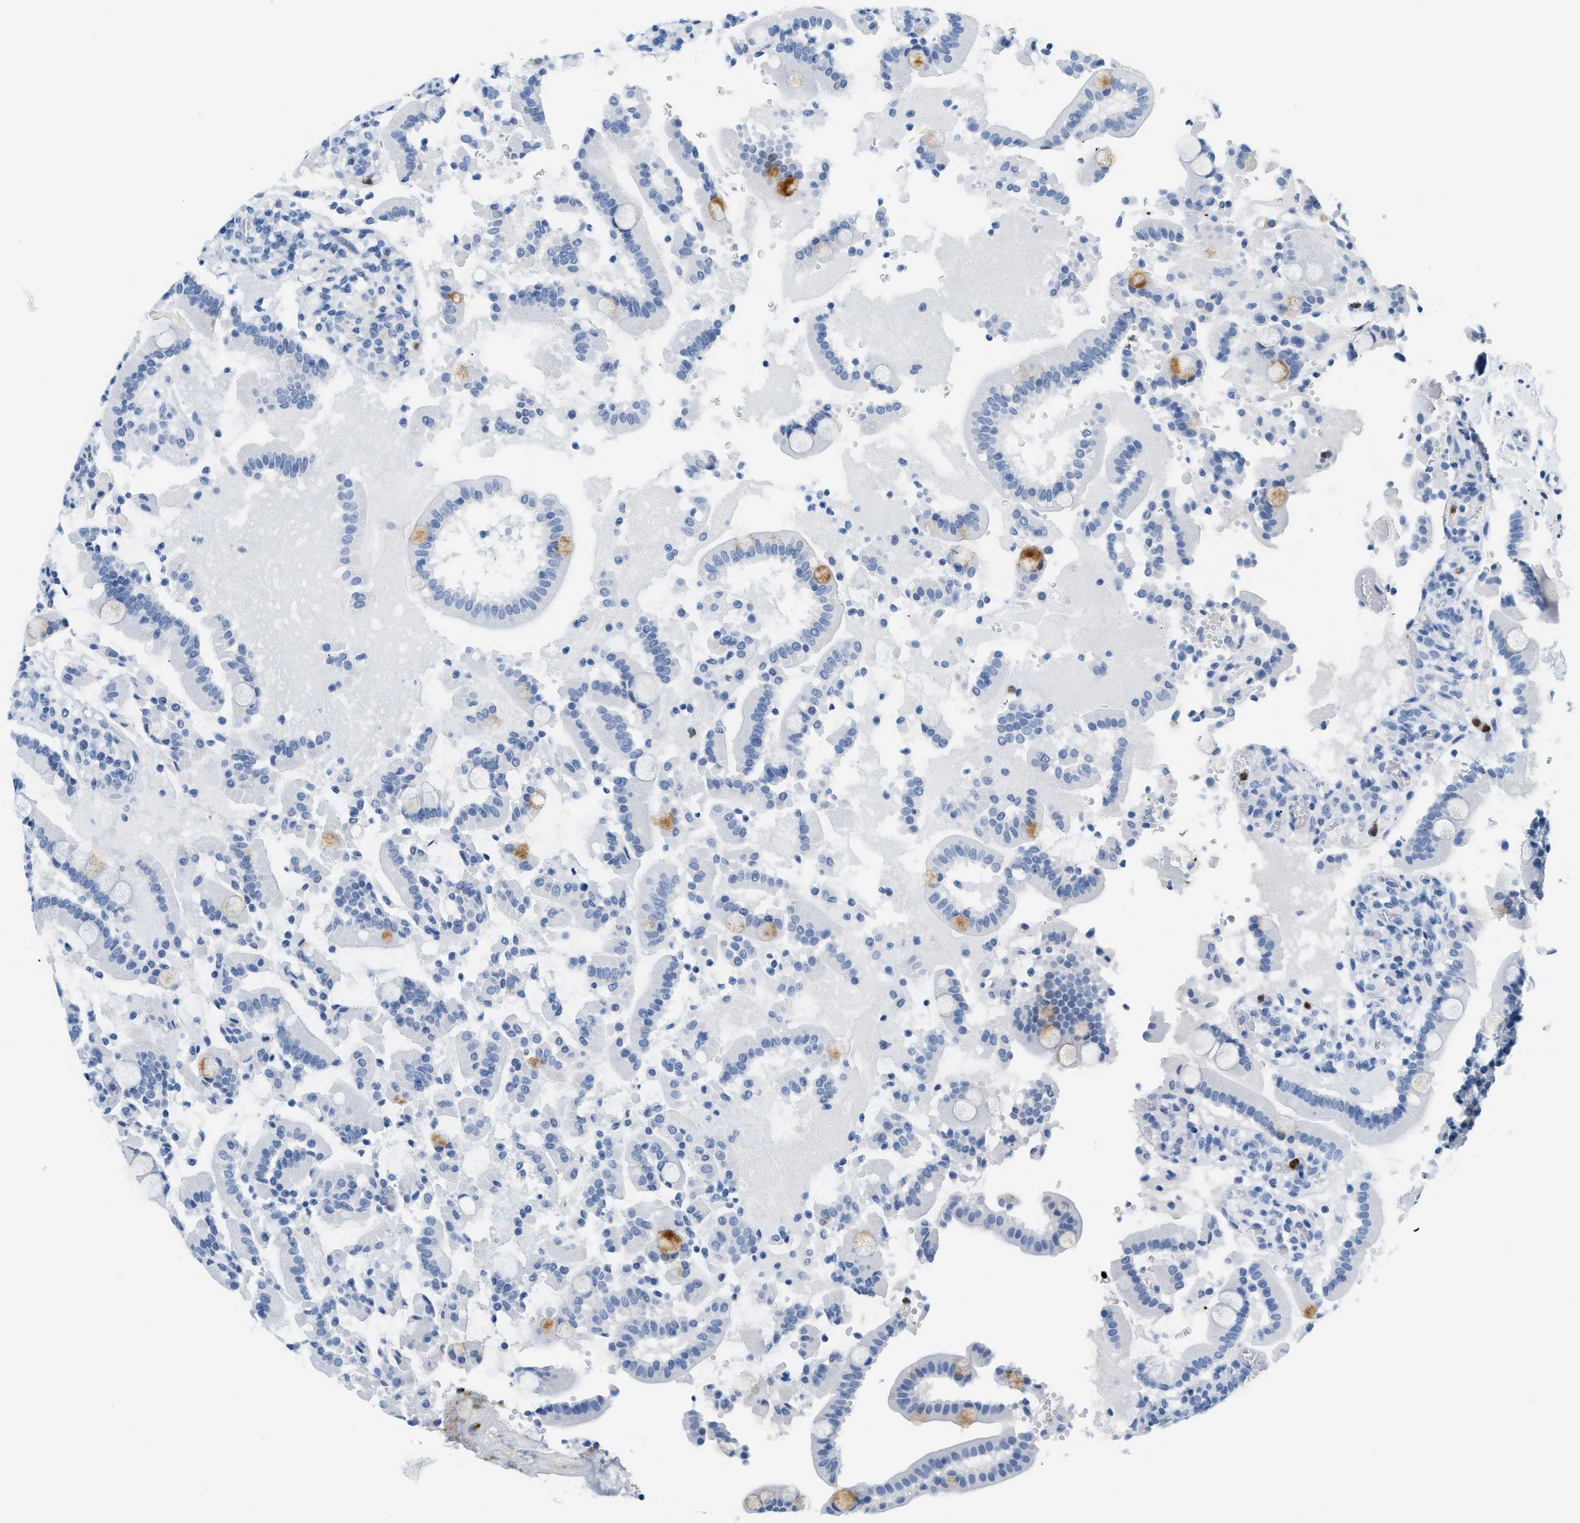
{"staining": {"intensity": "moderate", "quantity": "<25%", "location": "cytoplasmic/membranous"}, "tissue": "duodenum", "cell_type": "Glandular cells", "image_type": "normal", "snomed": [{"axis": "morphology", "description": "Normal tissue, NOS"}, {"axis": "topography", "description": "Small intestine, NOS"}], "caption": "Duodenum stained with a brown dye exhibits moderate cytoplasmic/membranous positive positivity in approximately <25% of glandular cells.", "gene": "LCN2", "patient": {"sex": "female", "age": 71}}